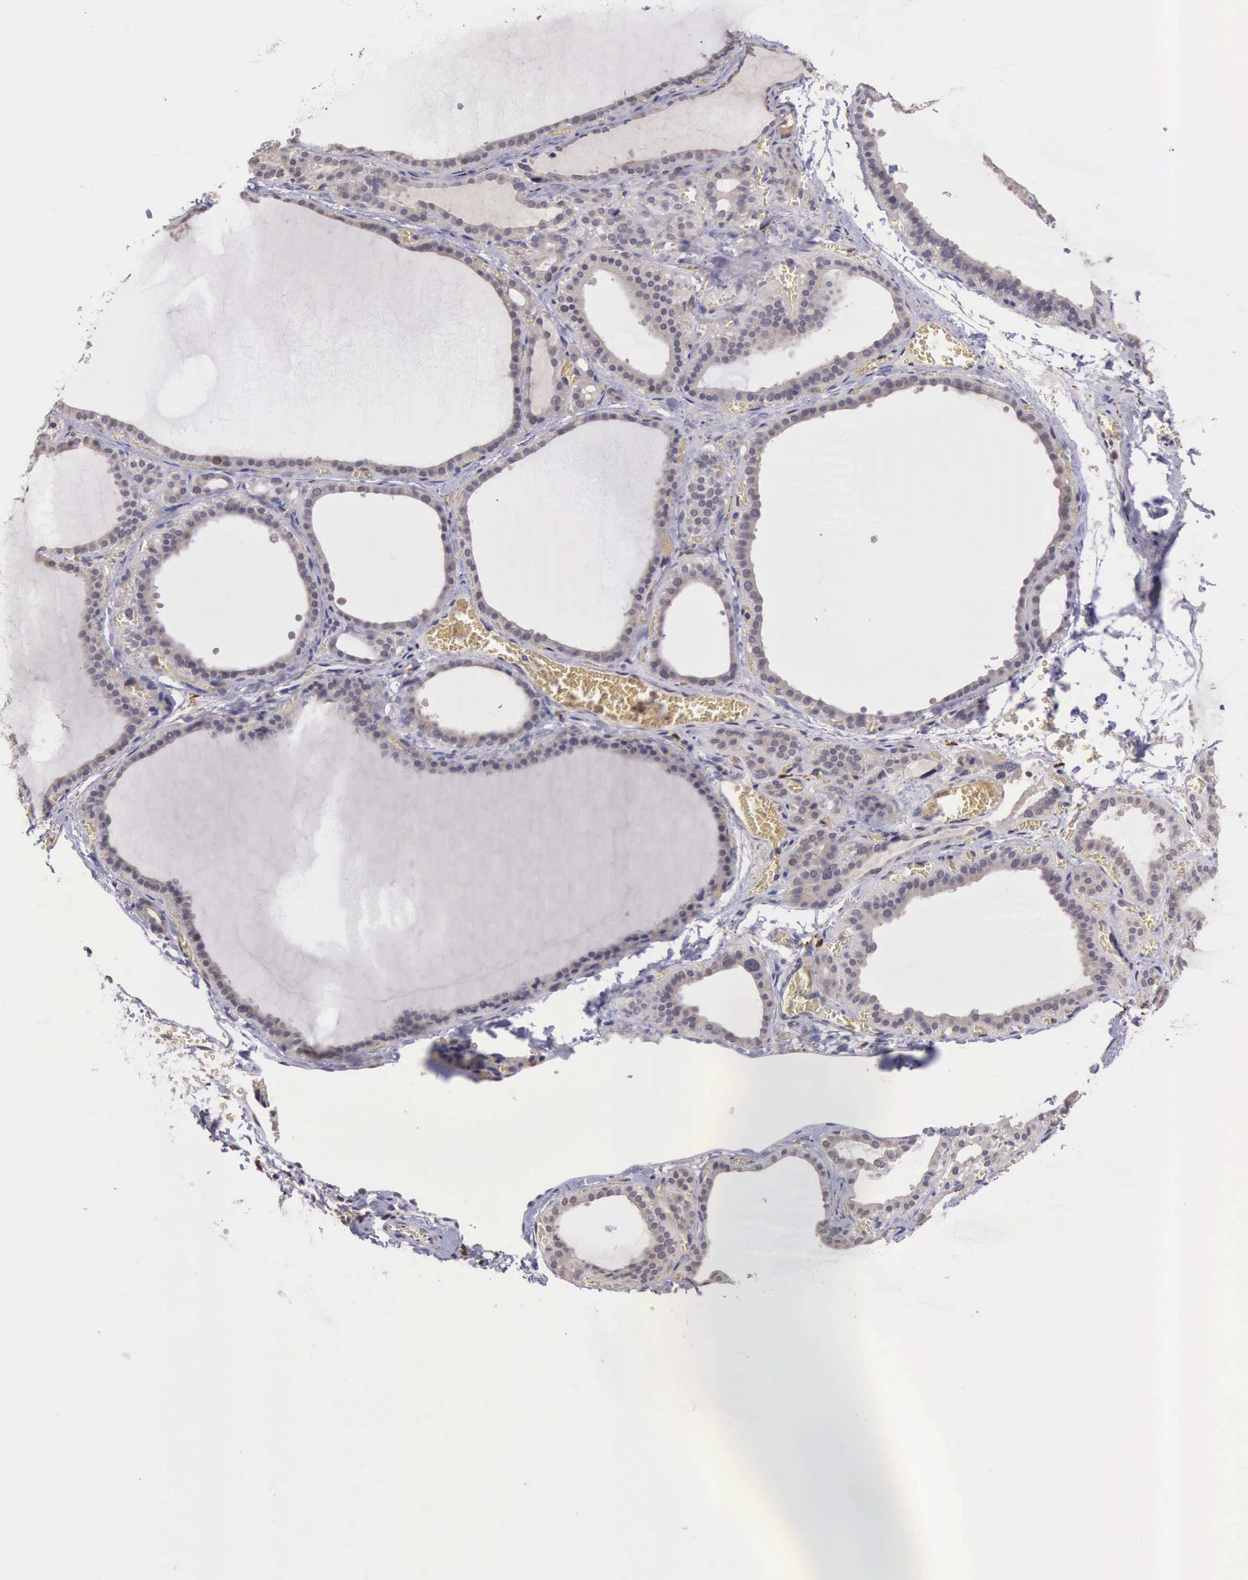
{"staining": {"intensity": "weak", "quantity": "25%-75%", "location": "nuclear"}, "tissue": "thyroid gland", "cell_type": "Glandular cells", "image_type": "normal", "snomed": [{"axis": "morphology", "description": "Normal tissue, NOS"}, {"axis": "topography", "description": "Thyroid gland"}], "caption": "Normal thyroid gland shows weak nuclear staining in approximately 25%-75% of glandular cells, visualized by immunohistochemistry.", "gene": "CDC45", "patient": {"sex": "female", "age": 55}}